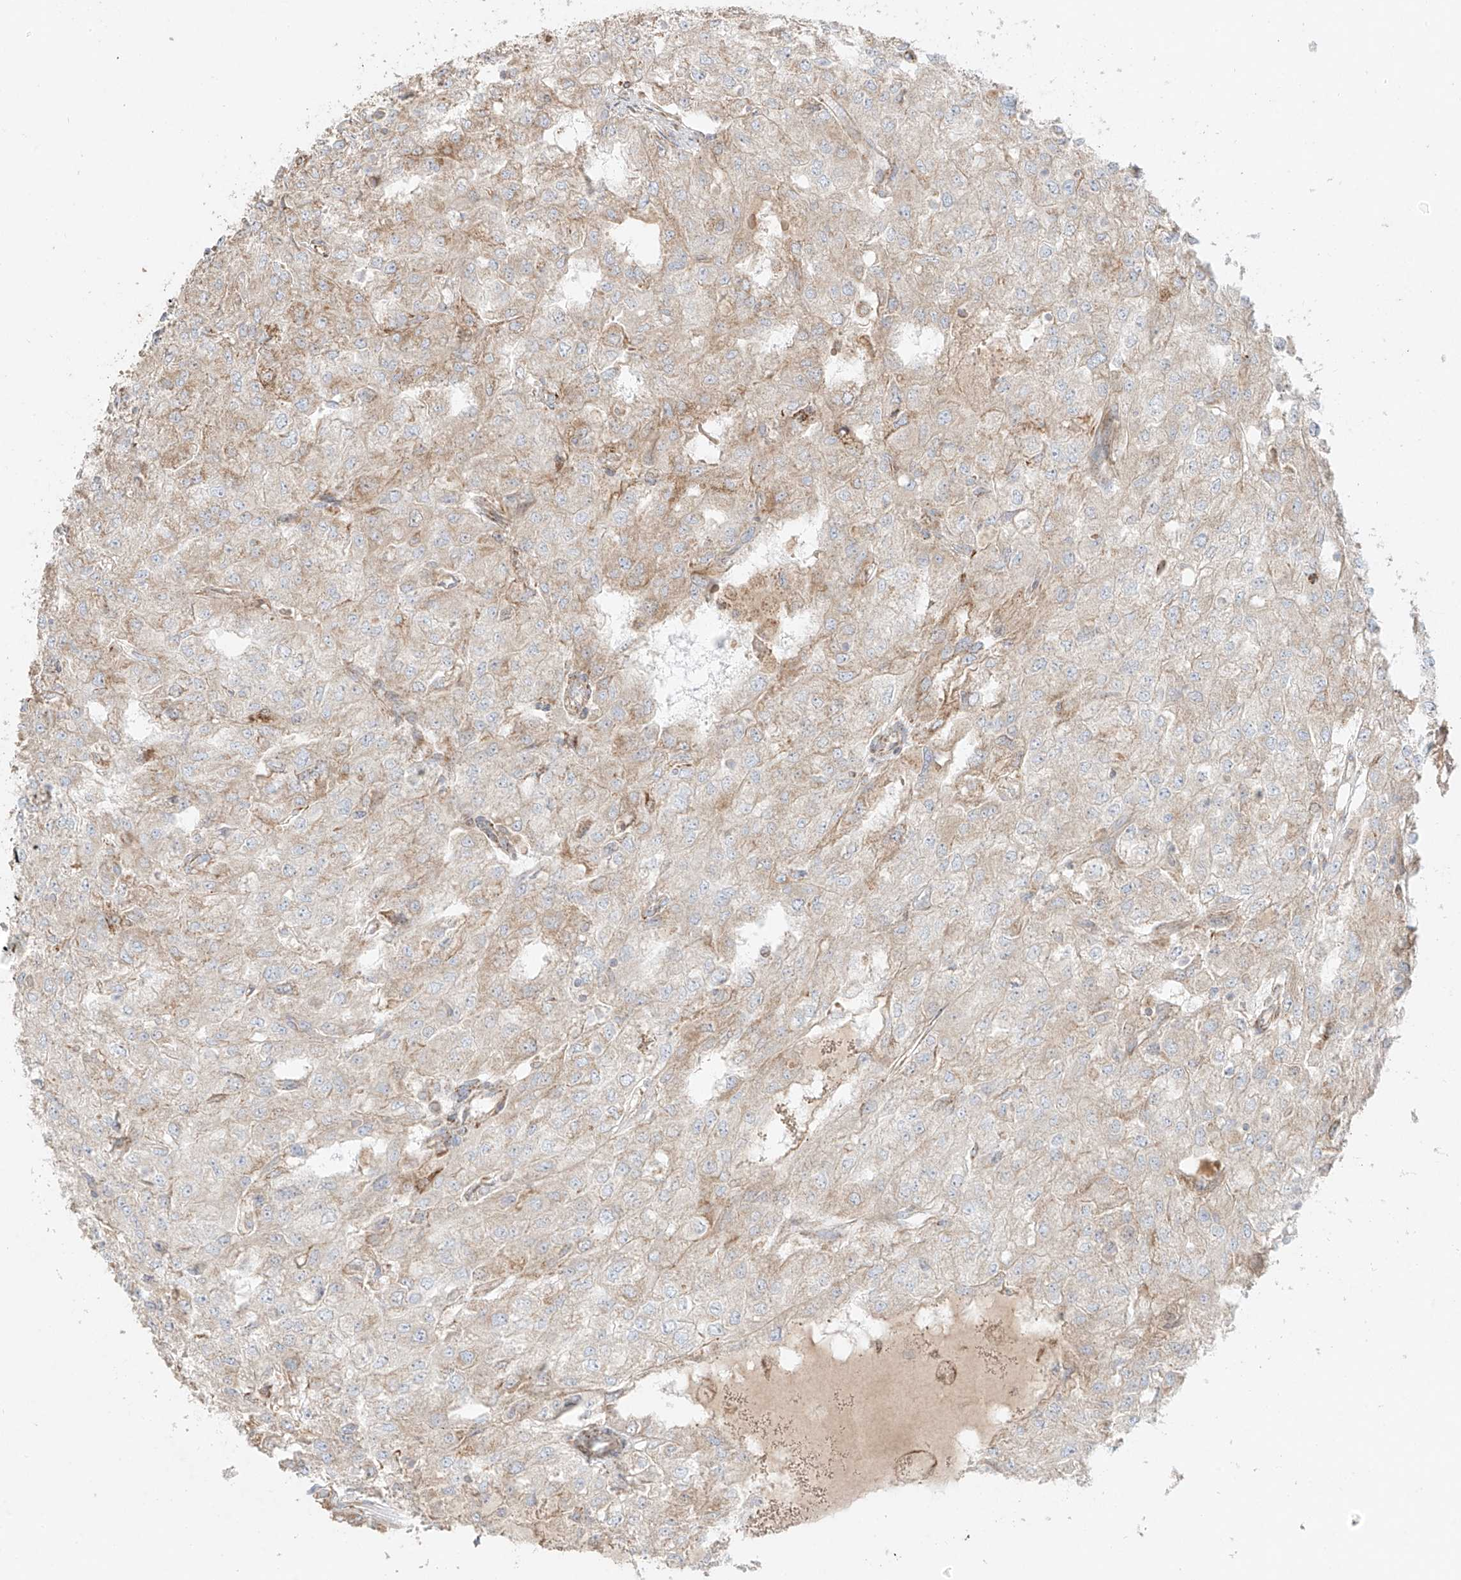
{"staining": {"intensity": "weak", "quantity": ">75%", "location": "cytoplasmic/membranous"}, "tissue": "renal cancer", "cell_type": "Tumor cells", "image_type": "cancer", "snomed": [{"axis": "morphology", "description": "Adenocarcinoma, NOS"}, {"axis": "topography", "description": "Kidney"}], "caption": "An immunohistochemistry (IHC) histopathology image of tumor tissue is shown. Protein staining in brown shows weak cytoplasmic/membranous positivity in renal adenocarcinoma within tumor cells. (IHC, brightfield microscopy, high magnification).", "gene": "COLGALT2", "patient": {"sex": "female", "age": 54}}